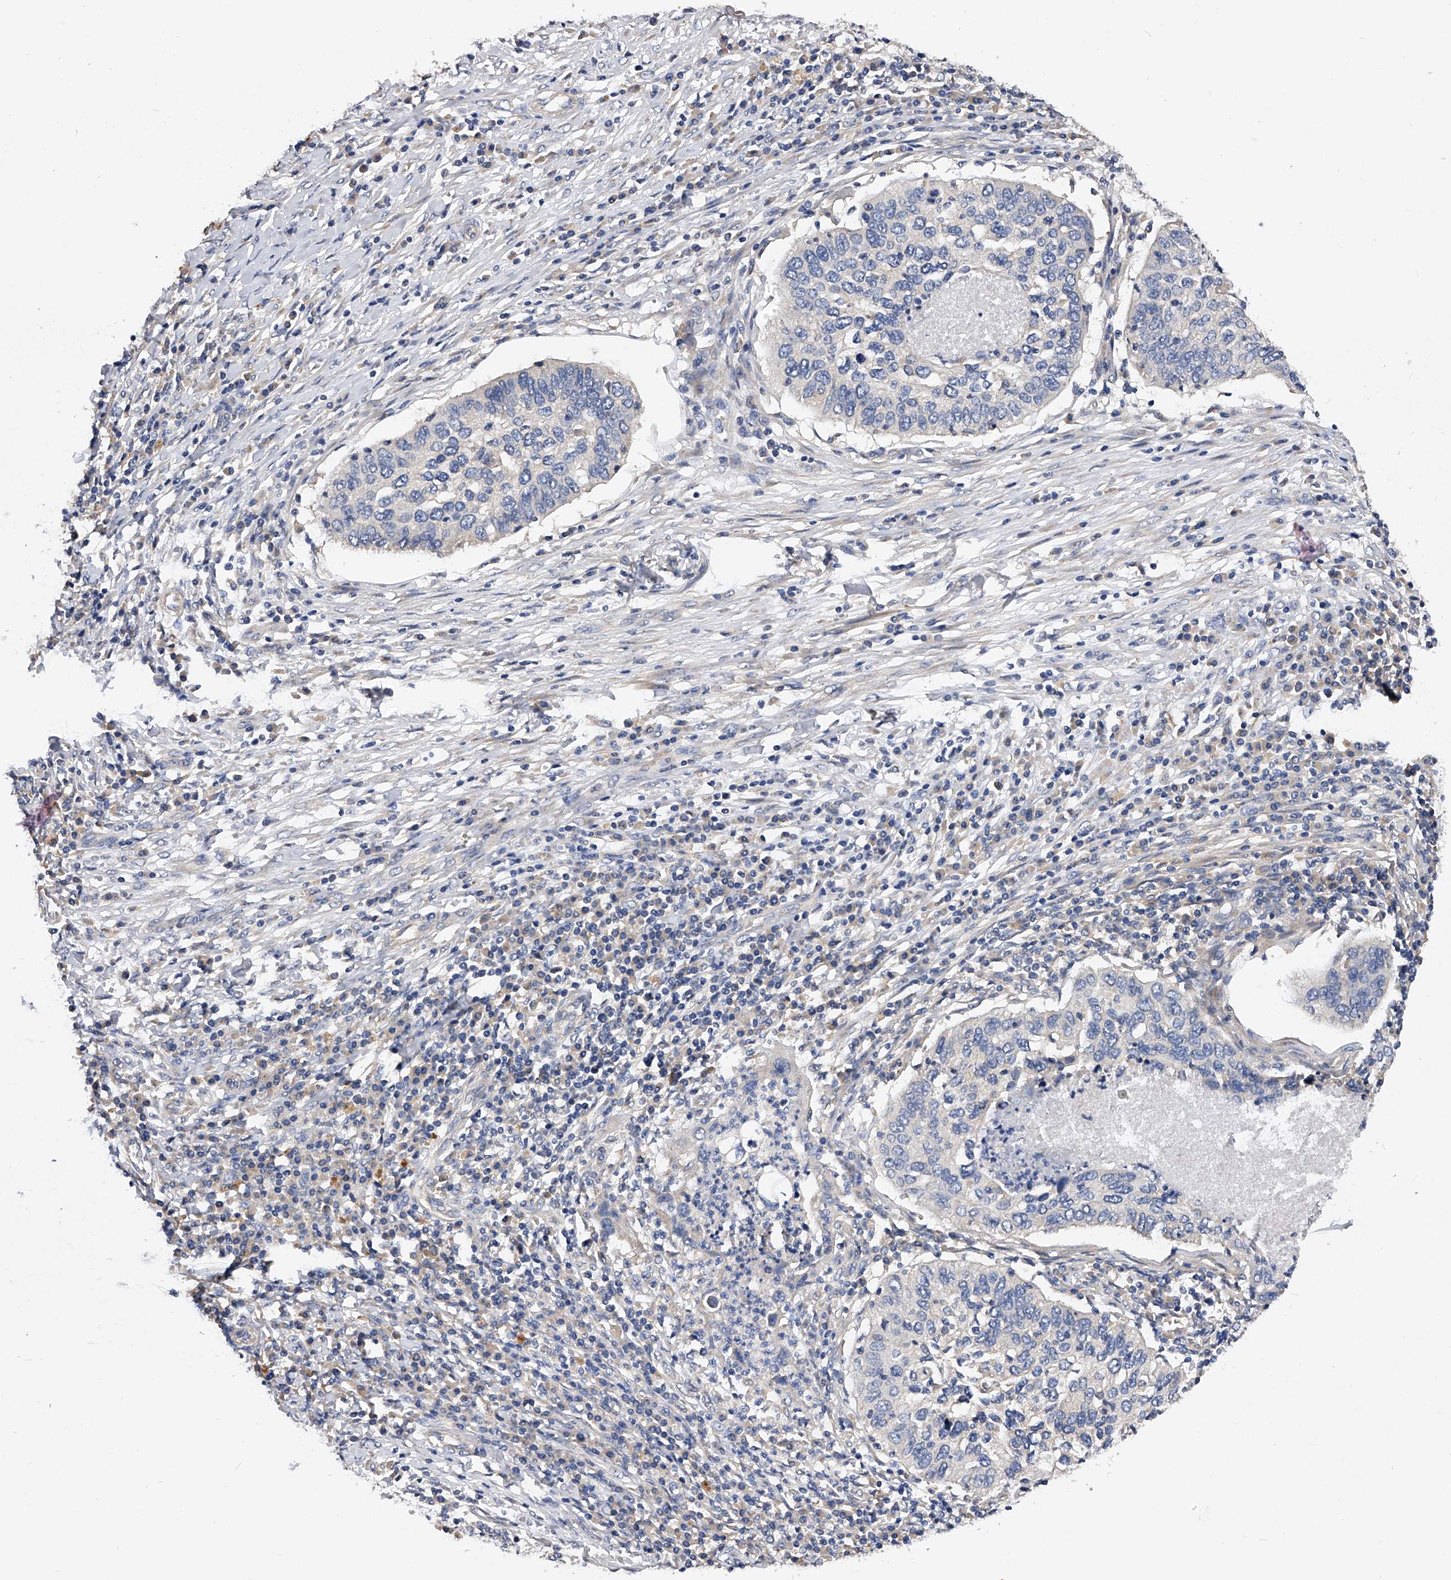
{"staining": {"intensity": "negative", "quantity": "none", "location": "none"}, "tissue": "cervical cancer", "cell_type": "Tumor cells", "image_type": "cancer", "snomed": [{"axis": "morphology", "description": "Squamous cell carcinoma, NOS"}, {"axis": "topography", "description": "Cervix"}], "caption": "An image of human cervical squamous cell carcinoma is negative for staining in tumor cells. (Brightfield microscopy of DAB (3,3'-diaminobenzidine) immunohistochemistry (IHC) at high magnification).", "gene": "ARL4C", "patient": {"sex": "female", "age": 38}}